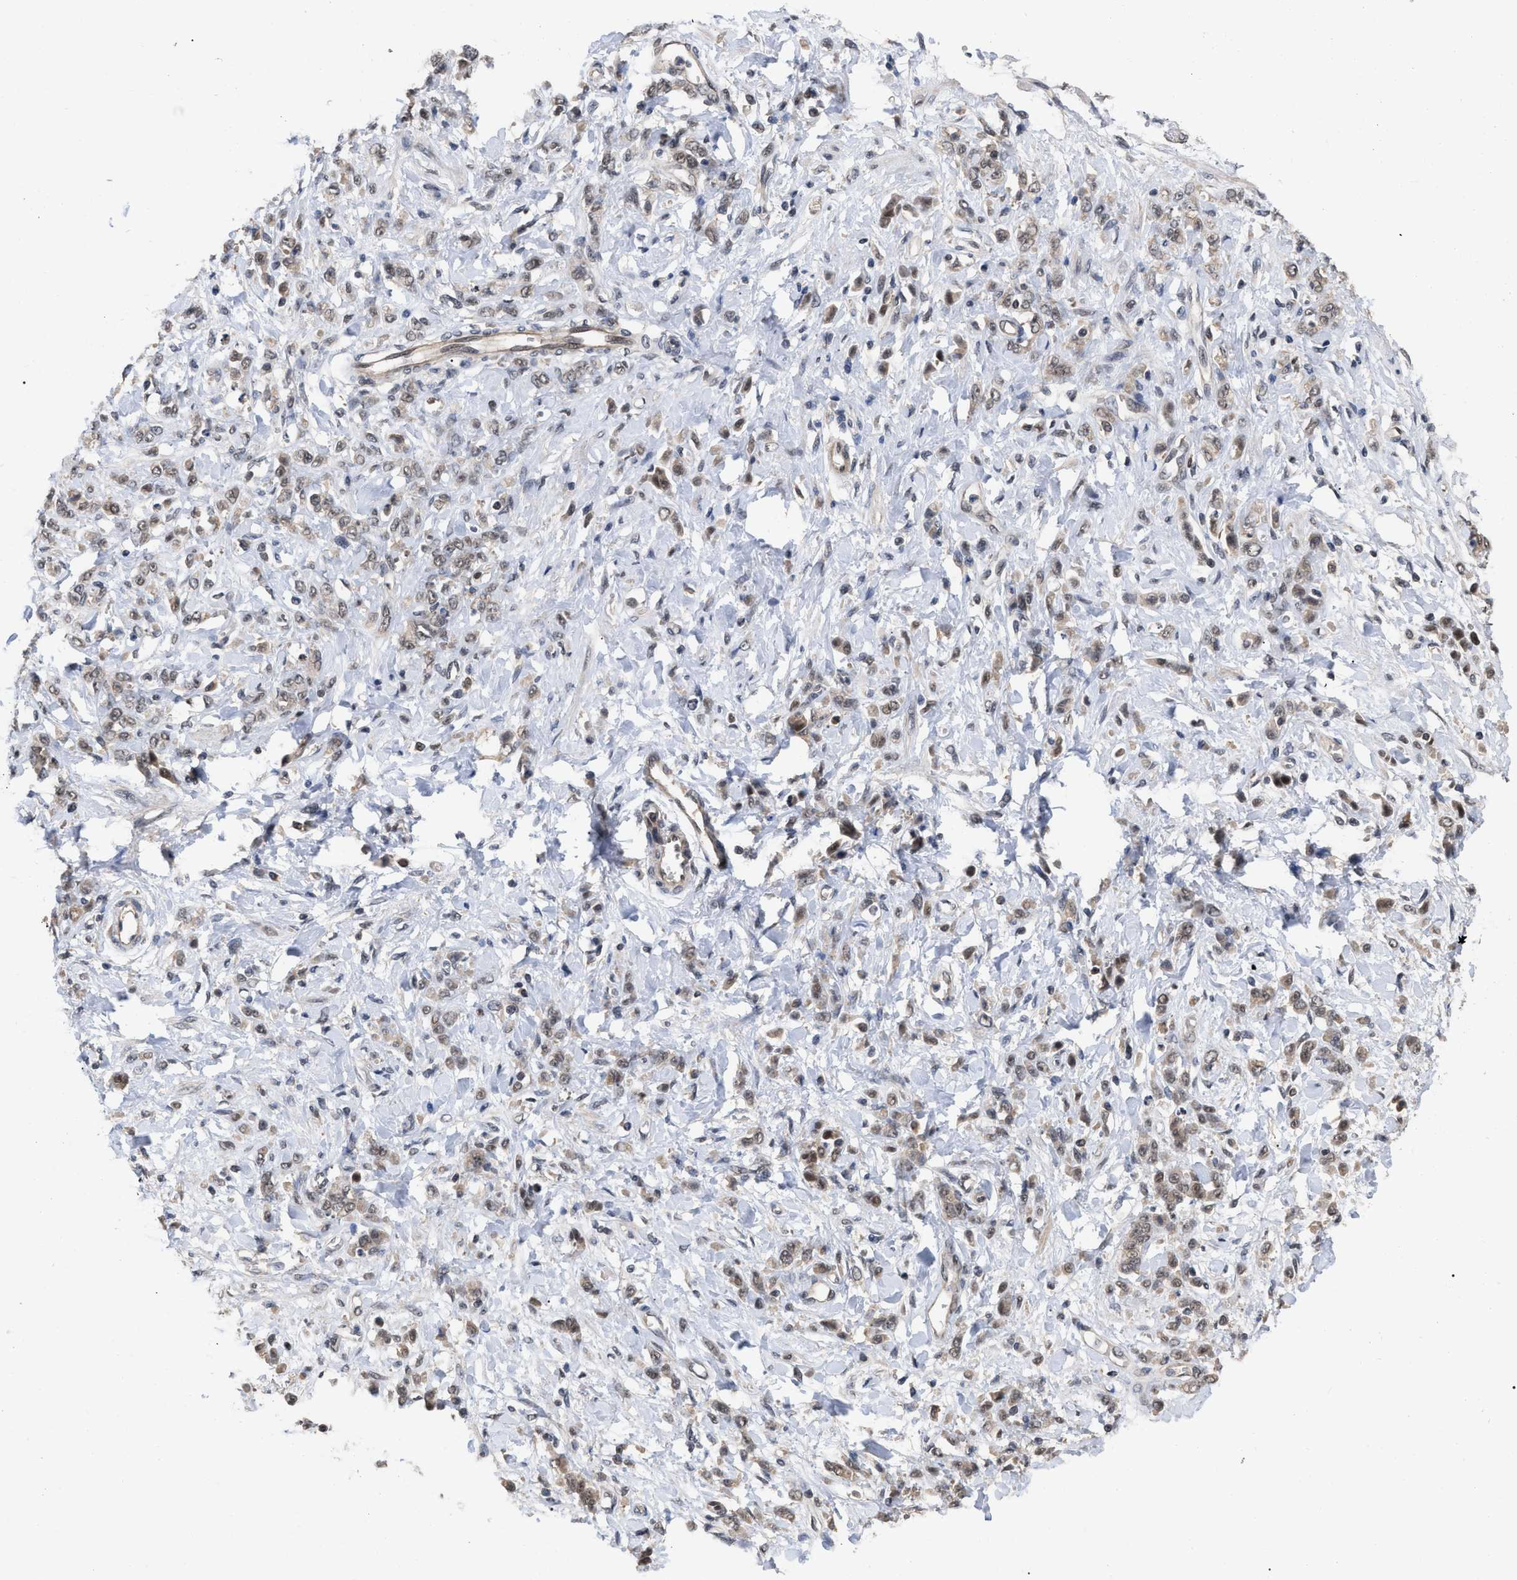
{"staining": {"intensity": "weak", "quantity": ">75%", "location": "cytoplasmic/membranous,nuclear"}, "tissue": "stomach cancer", "cell_type": "Tumor cells", "image_type": "cancer", "snomed": [{"axis": "morphology", "description": "Normal tissue, NOS"}, {"axis": "morphology", "description": "Adenocarcinoma, NOS"}, {"axis": "topography", "description": "Stomach"}], "caption": "DAB immunohistochemical staining of stomach cancer exhibits weak cytoplasmic/membranous and nuclear protein staining in approximately >75% of tumor cells.", "gene": "JAZF1", "patient": {"sex": "male", "age": 82}}